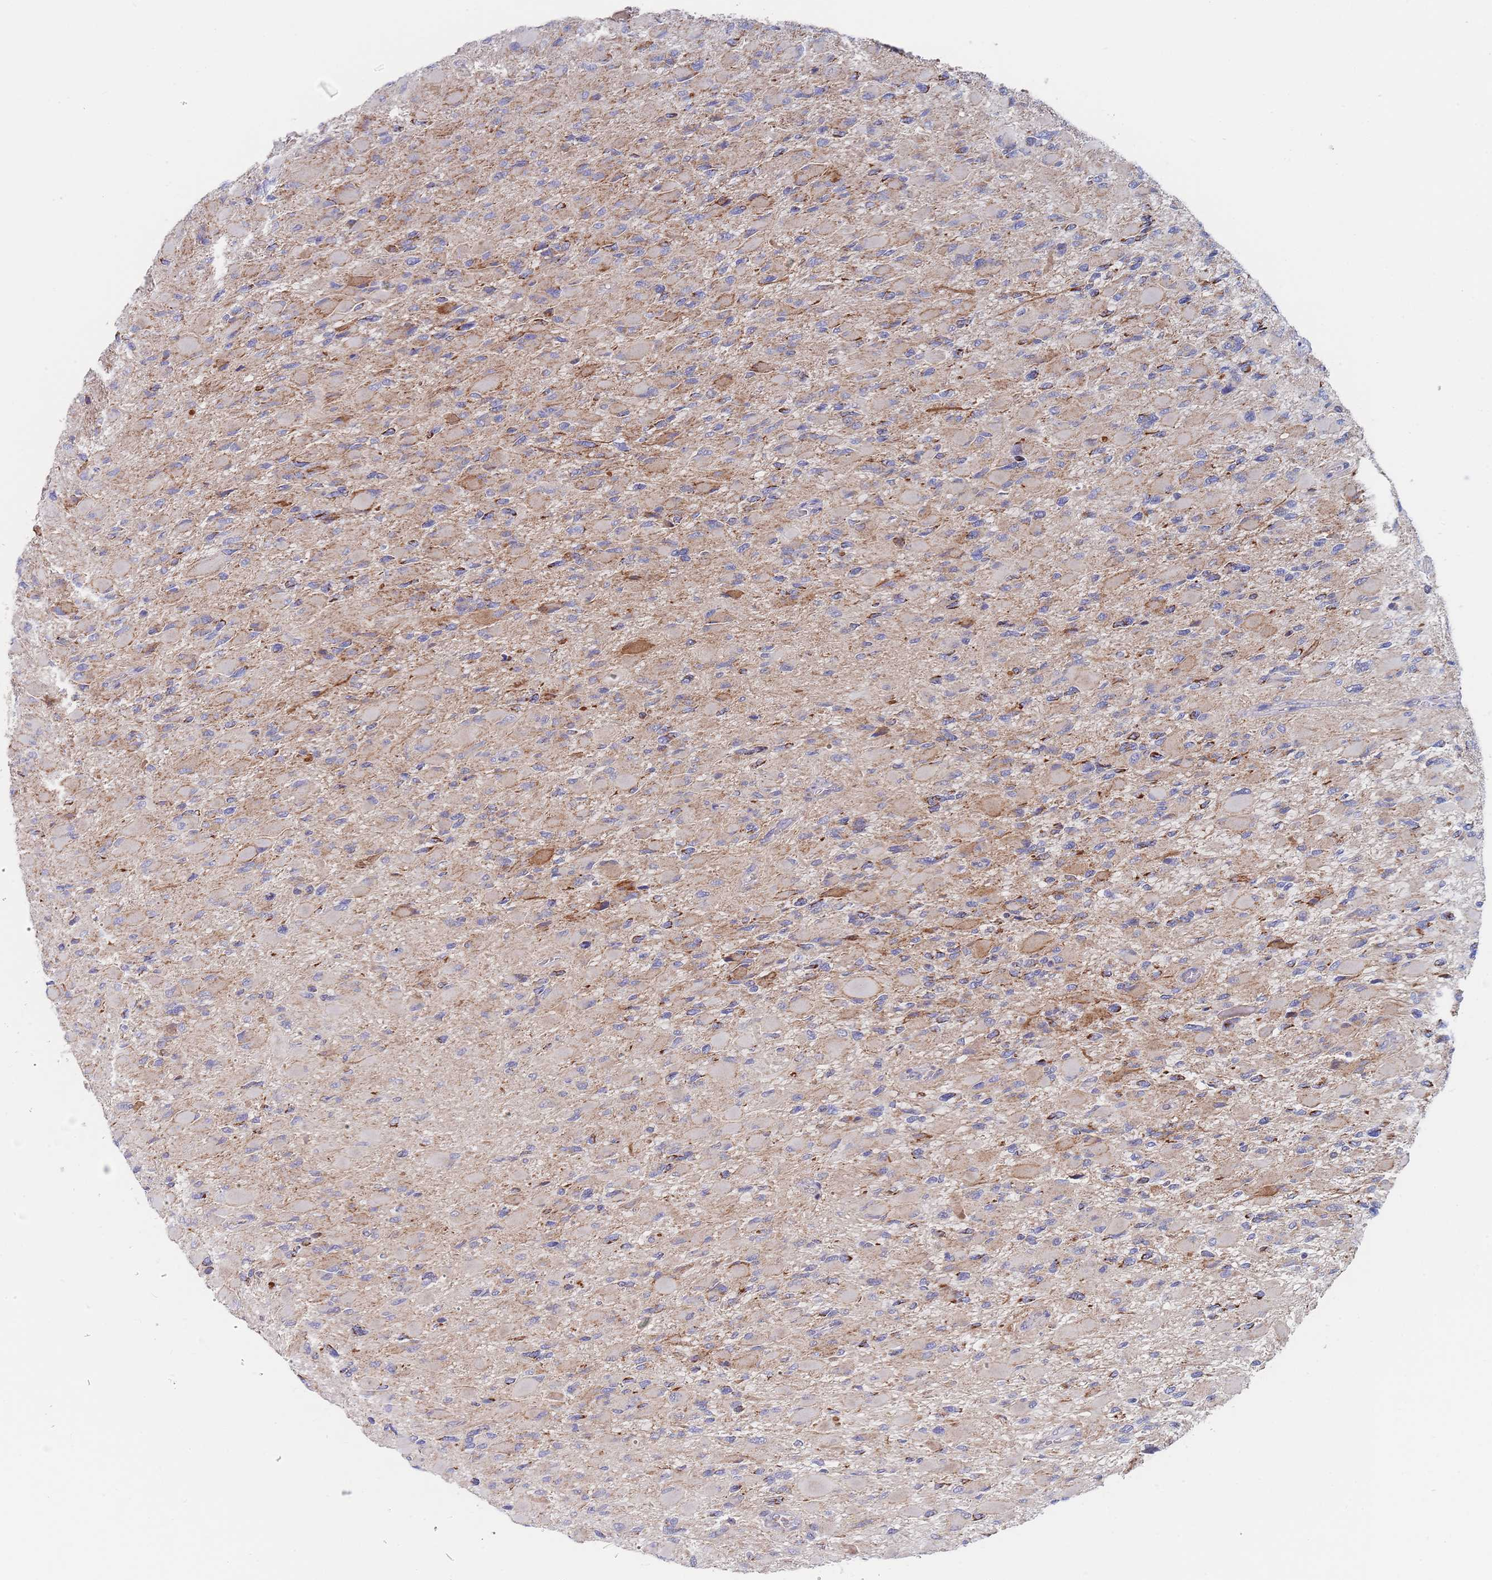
{"staining": {"intensity": "weak", "quantity": "<25%", "location": "cytoplasmic/membranous"}, "tissue": "glioma", "cell_type": "Tumor cells", "image_type": "cancer", "snomed": [{"axis": "morphology", "description": "Glioma, malignant, High grade"}, {"axis": "topography", "description": "Cerebral cortex"}], "caption": "The photomicrograph demonstrates no significant staining in tumor cells of malignant high-grade glioma.", "gene": "IKZF4", "patient": {"sex": "female", "age": 36}}